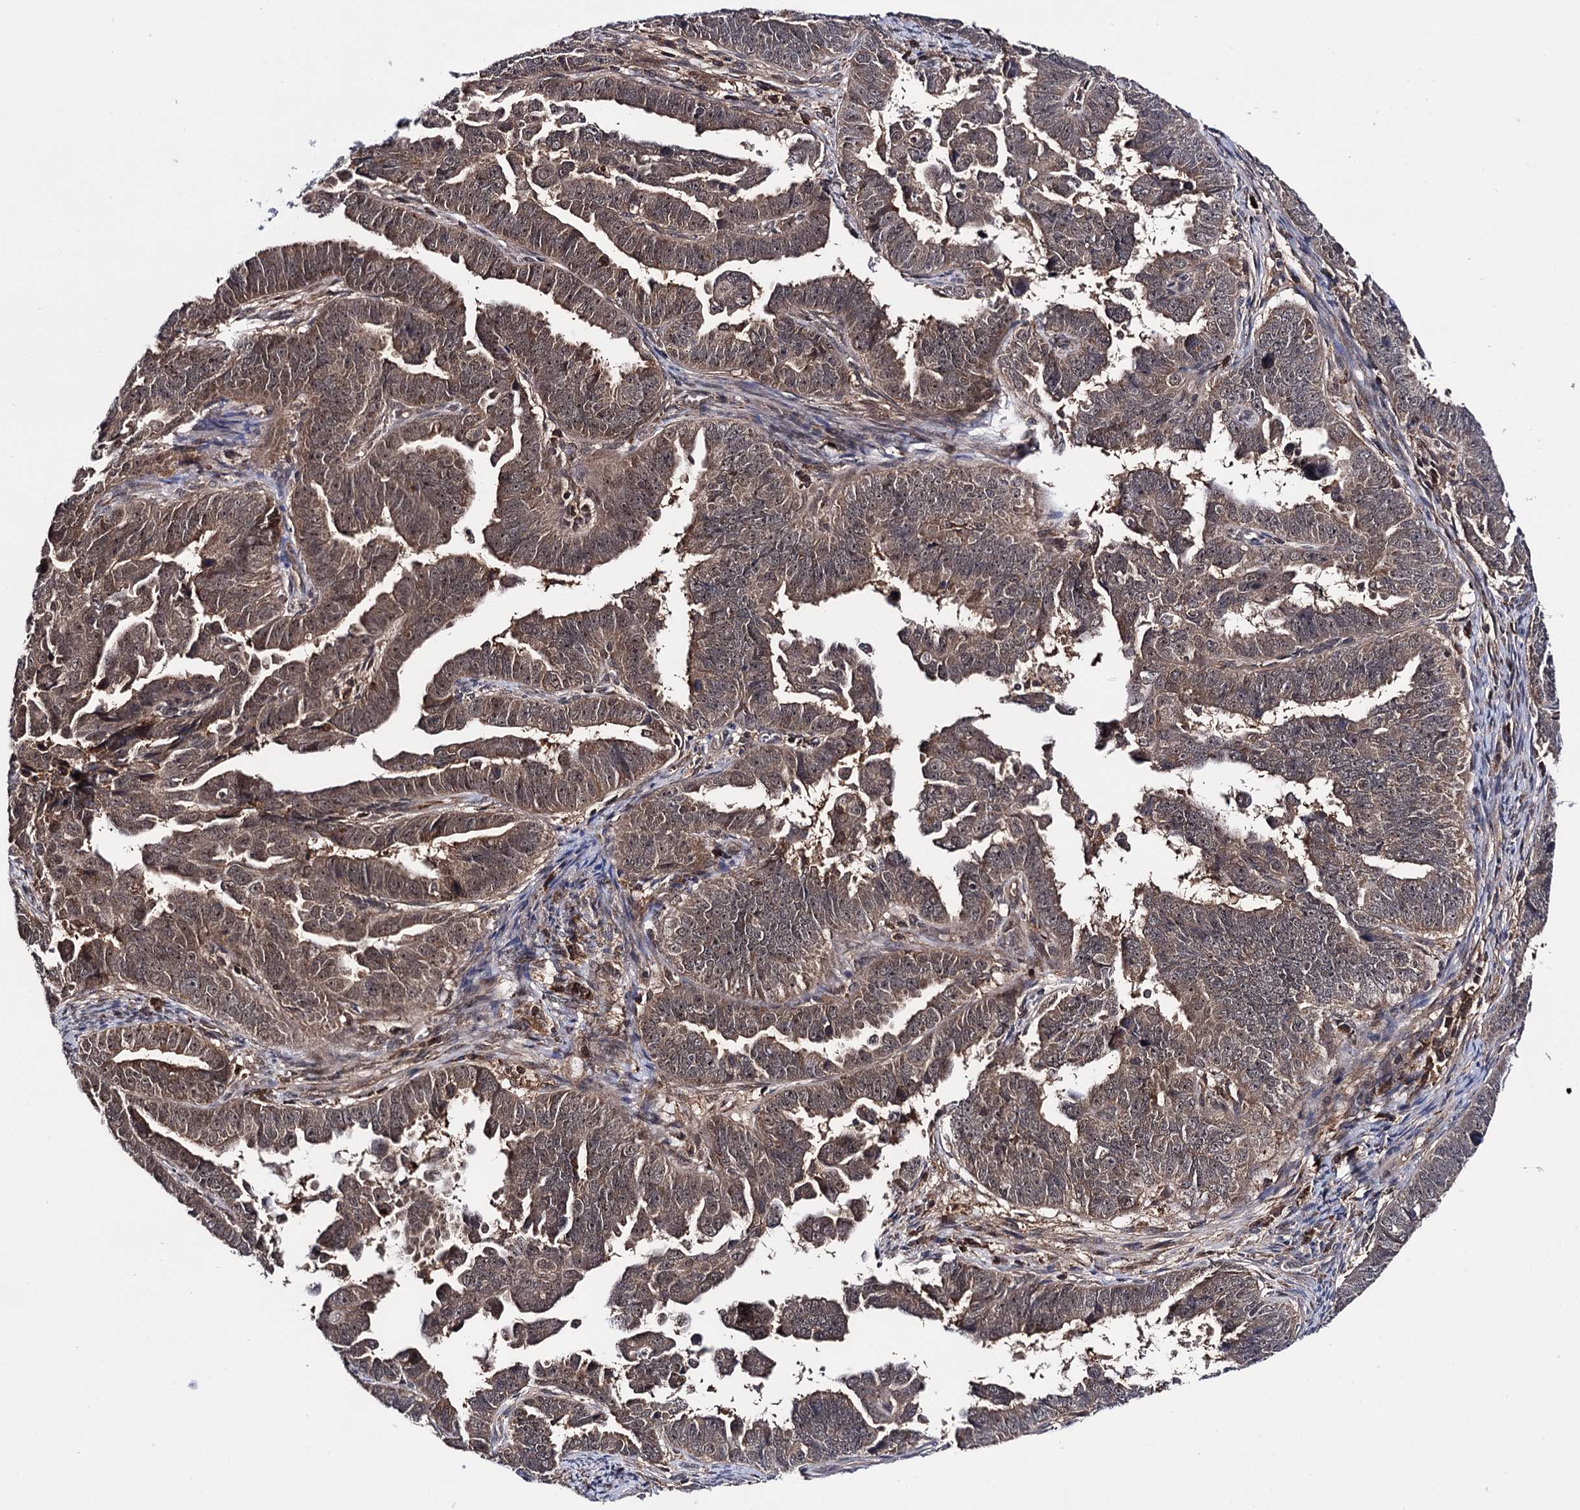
{"staining": {"intensity": "moderate", "quantity": ">75%", "location": "cytoplasmic/membranous,nuclear"}, "tissue": "endometrial cancer", "cell_type": "Tumor cells", "image_type": "cancer", "snomed": [{"axis": "morphology", "description": "Adenocarcinoma, NOS"}, {"axis": "topography", "description": "Endometrium"}], "caption": "This image reveals immunohistochemistry staining of human endometrial cancer, with medium moderate cytoplasmic/membranous and nuclear positivity in approximately >75% of tumor cells.", "gene": "MICAL2", "patient": {"sex": "female", "age": 75}}